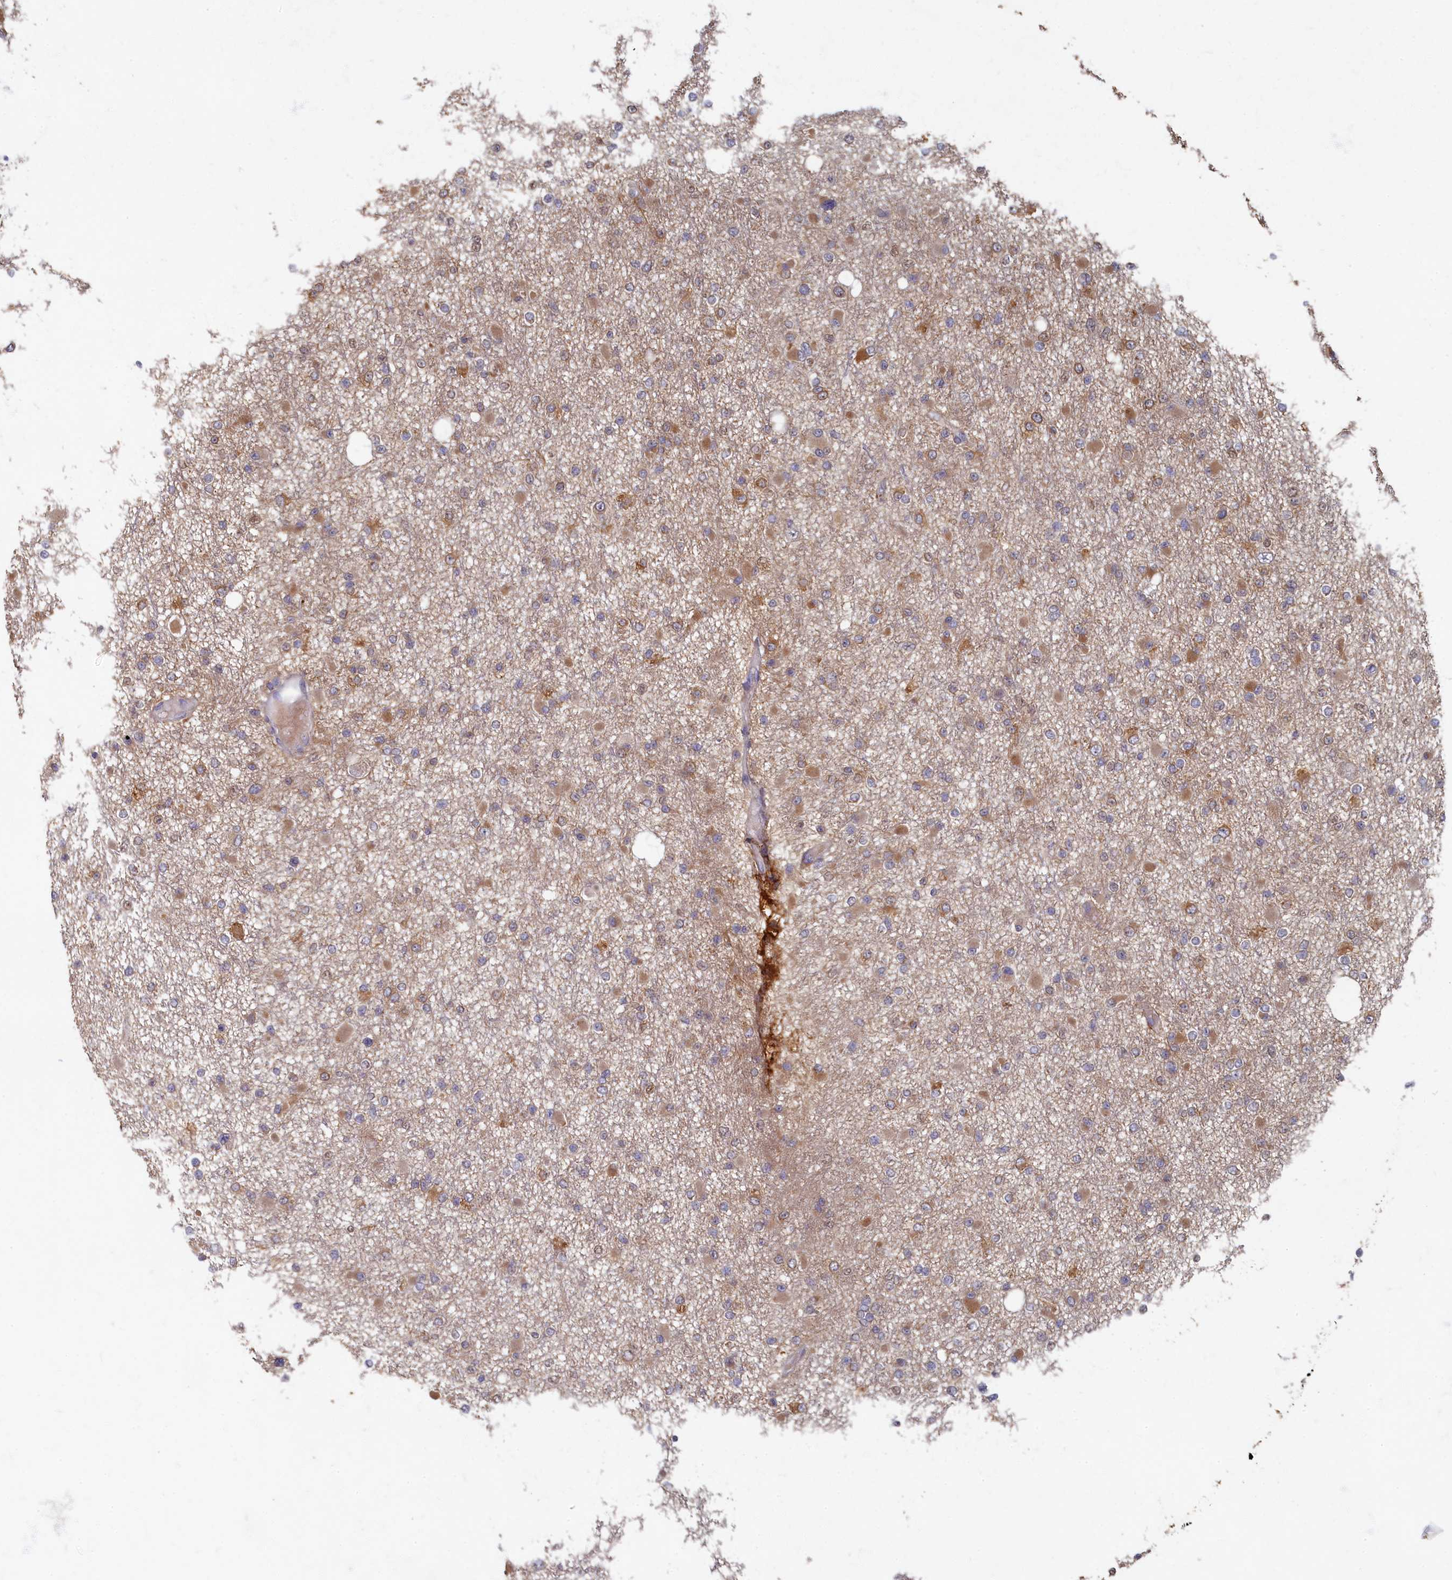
{"staining": {"intensity": "moderate", "quantity": "25%-75%", "location": "cytoplasmic/membranous,nuclear"}, "tissue": "glioma", "cell_type": "Tumor cells", "image_type": "cancer", "snomed": [{"axis": "morphology", "description": "Glioma, malignant, Low grade"}, {"axis": "topography", "description": "Brain"}], "caption": "High-magnification brightfield microscopy of glioma stained with DAB (brown) and counterstained with hematoxylin (blue). tumor cells exhibit moderate cytoplasmic/membranous and nuclear staining is identified in about25%-75% of cells.", "gene": "HUNK", "patient": {"sex": "female", "age": 22}}